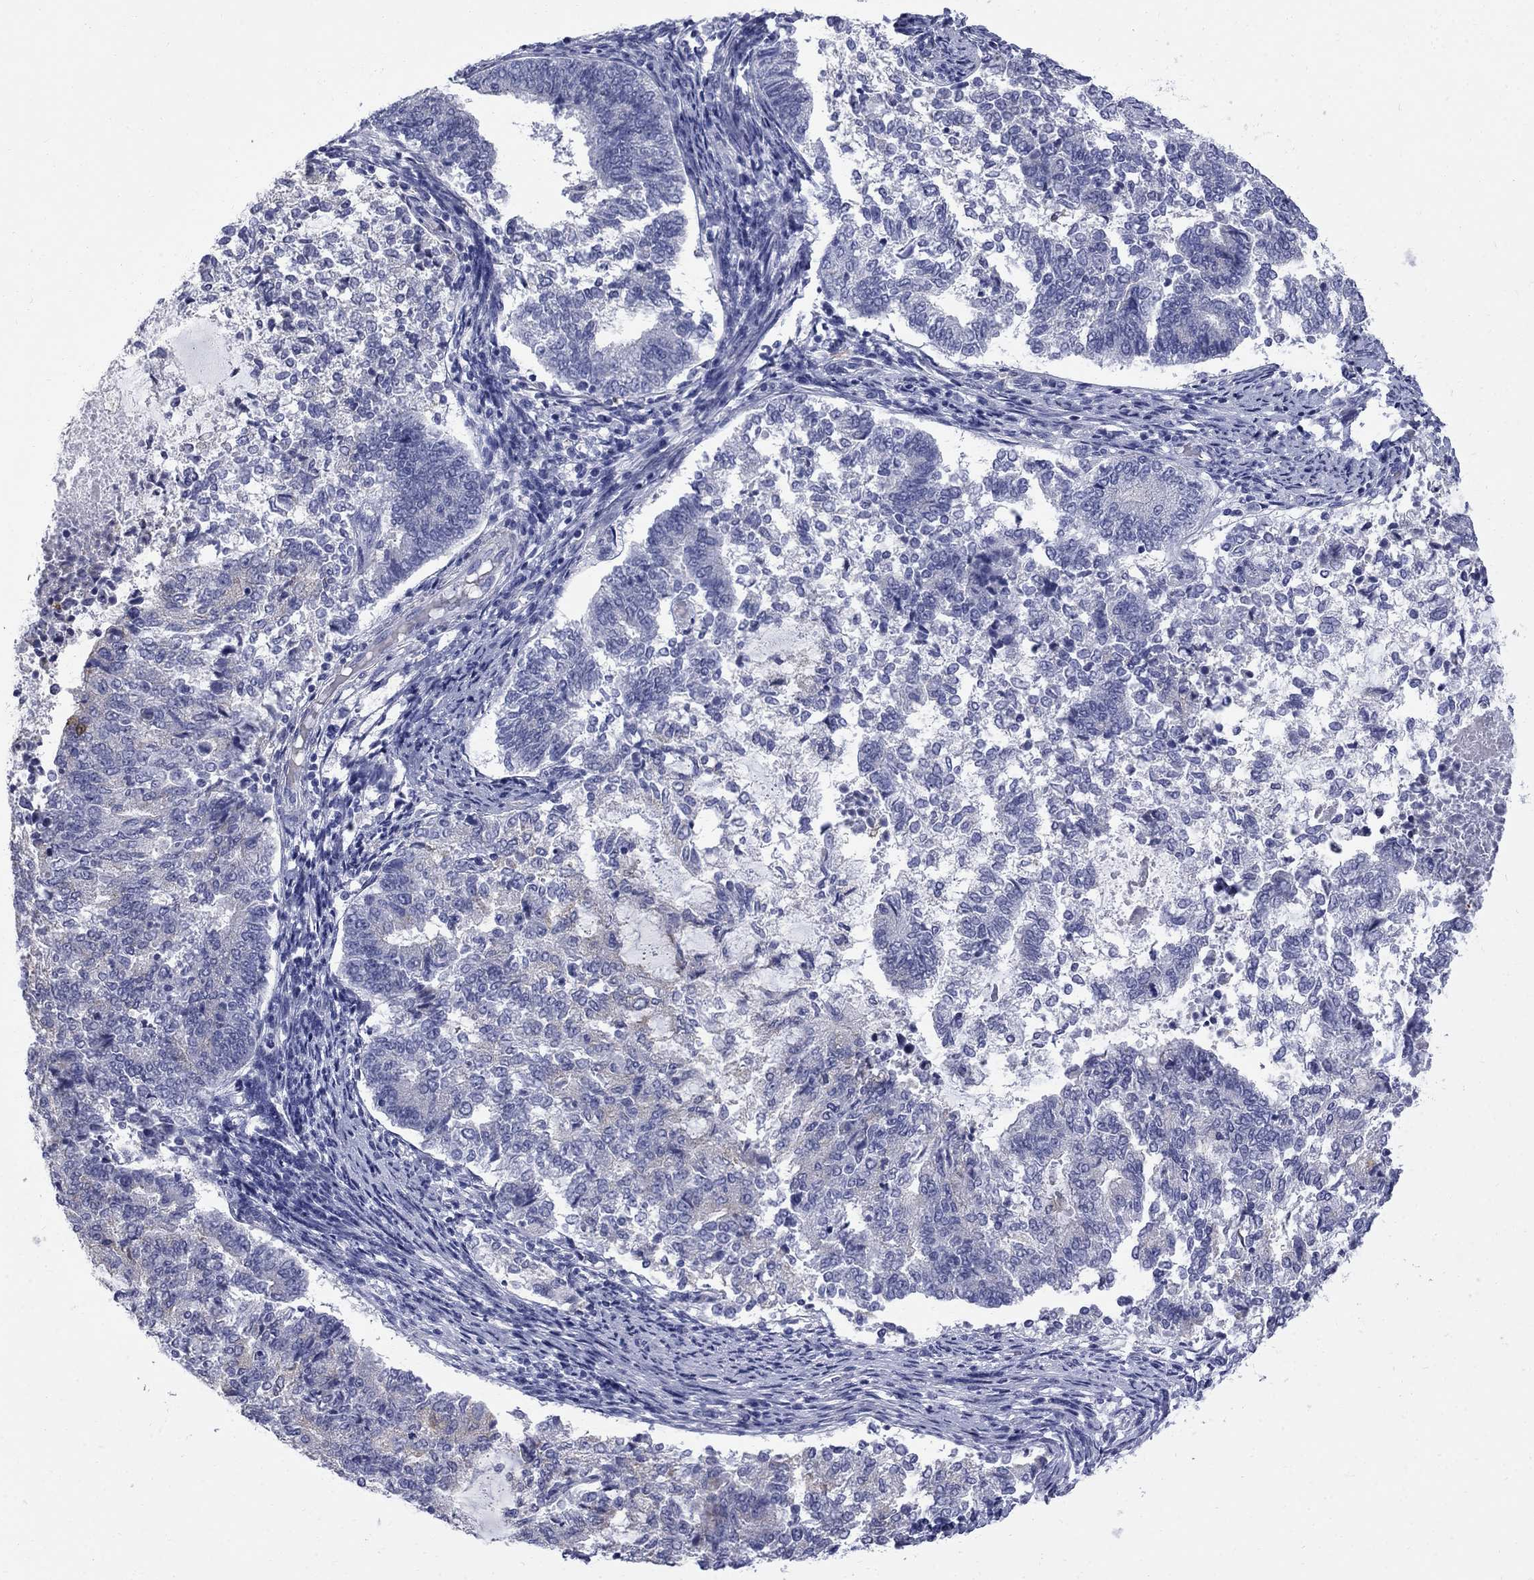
{"staining": {"intensity": "negative", "quantity": "none", "location": "none"}, "tissue": "endometrial cancer", "cell_type": "Tumor cells", "image_type": "cancer", "snomed": [{"axis": "morphology", "description": "Adenocarcinoma, NOS"}, {"axis": "topography", "description": "Endometrium"}], "caption": "Tumor cells show no significant staining in endometrial cancer (adenocarcinoma). (DAB immunohistochemistry with hematoxylin counter stain).", "gene": "SERPINB2", "patient": {"sex": "female", "age": 65}}